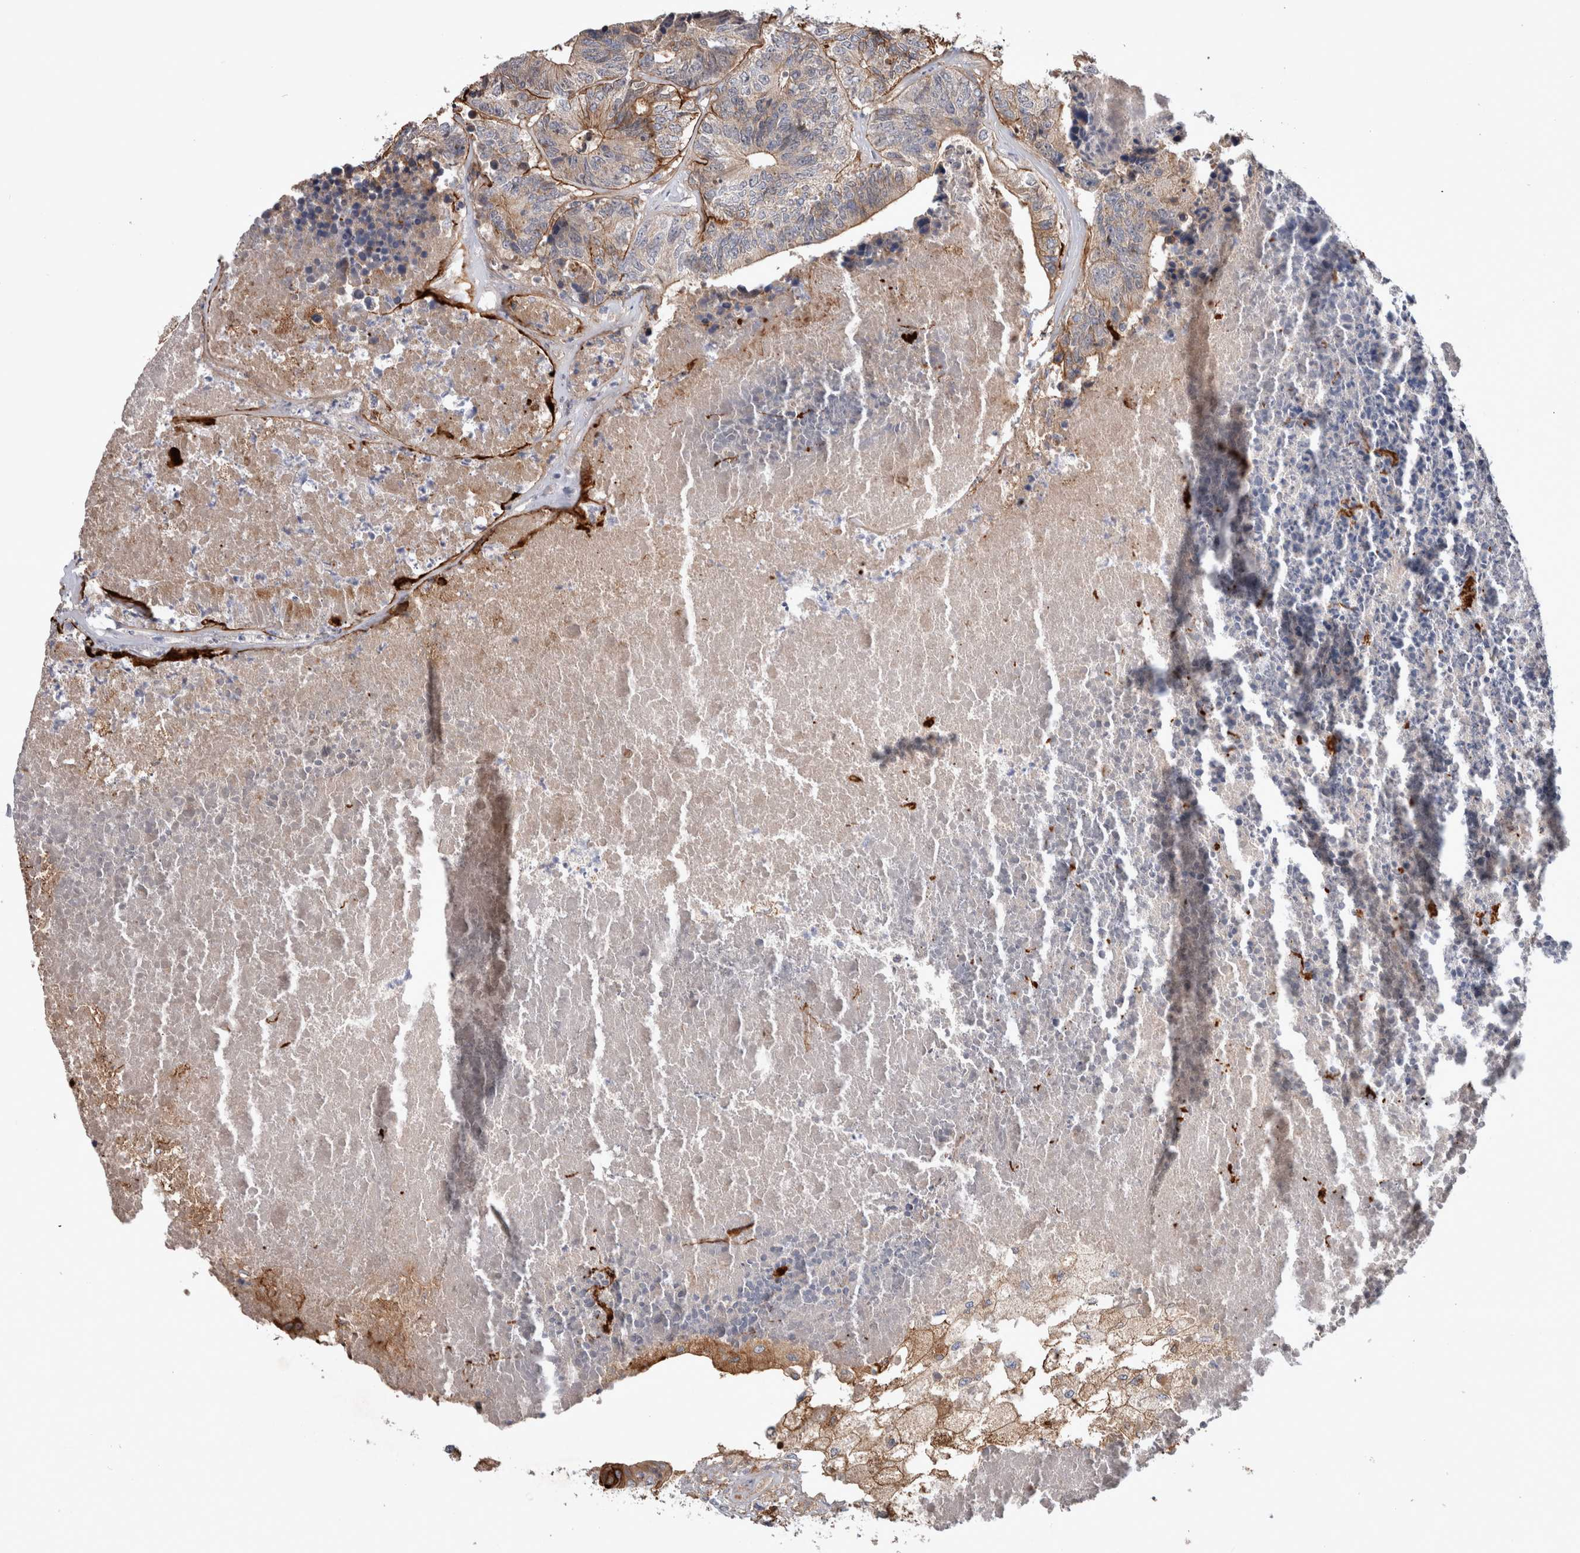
{"staining": {"intensity": "strong", "quantity": "25%-75%", "location": "cytoplasmic/membranous"}, "tissue": "colorectal cancer", "cell_type": "Tumor cells", "image_type": "cancer", "snomed": [{"axis": "morphology", "description": "Adenocarcinoma, NOS"}, {"axis": "topography", "description": "Colon"}], "caption": "Tumor cells exhibit high levels of strong cytoplasmic/membranous positivity in about 25%-75% of cells in human adenocarcinoma (colorectal). (brown staining indicates protein expression, while blue staining denotes nuclei).", "gene": "BCAM", "patient": {"sex": "female", "age": 67}}